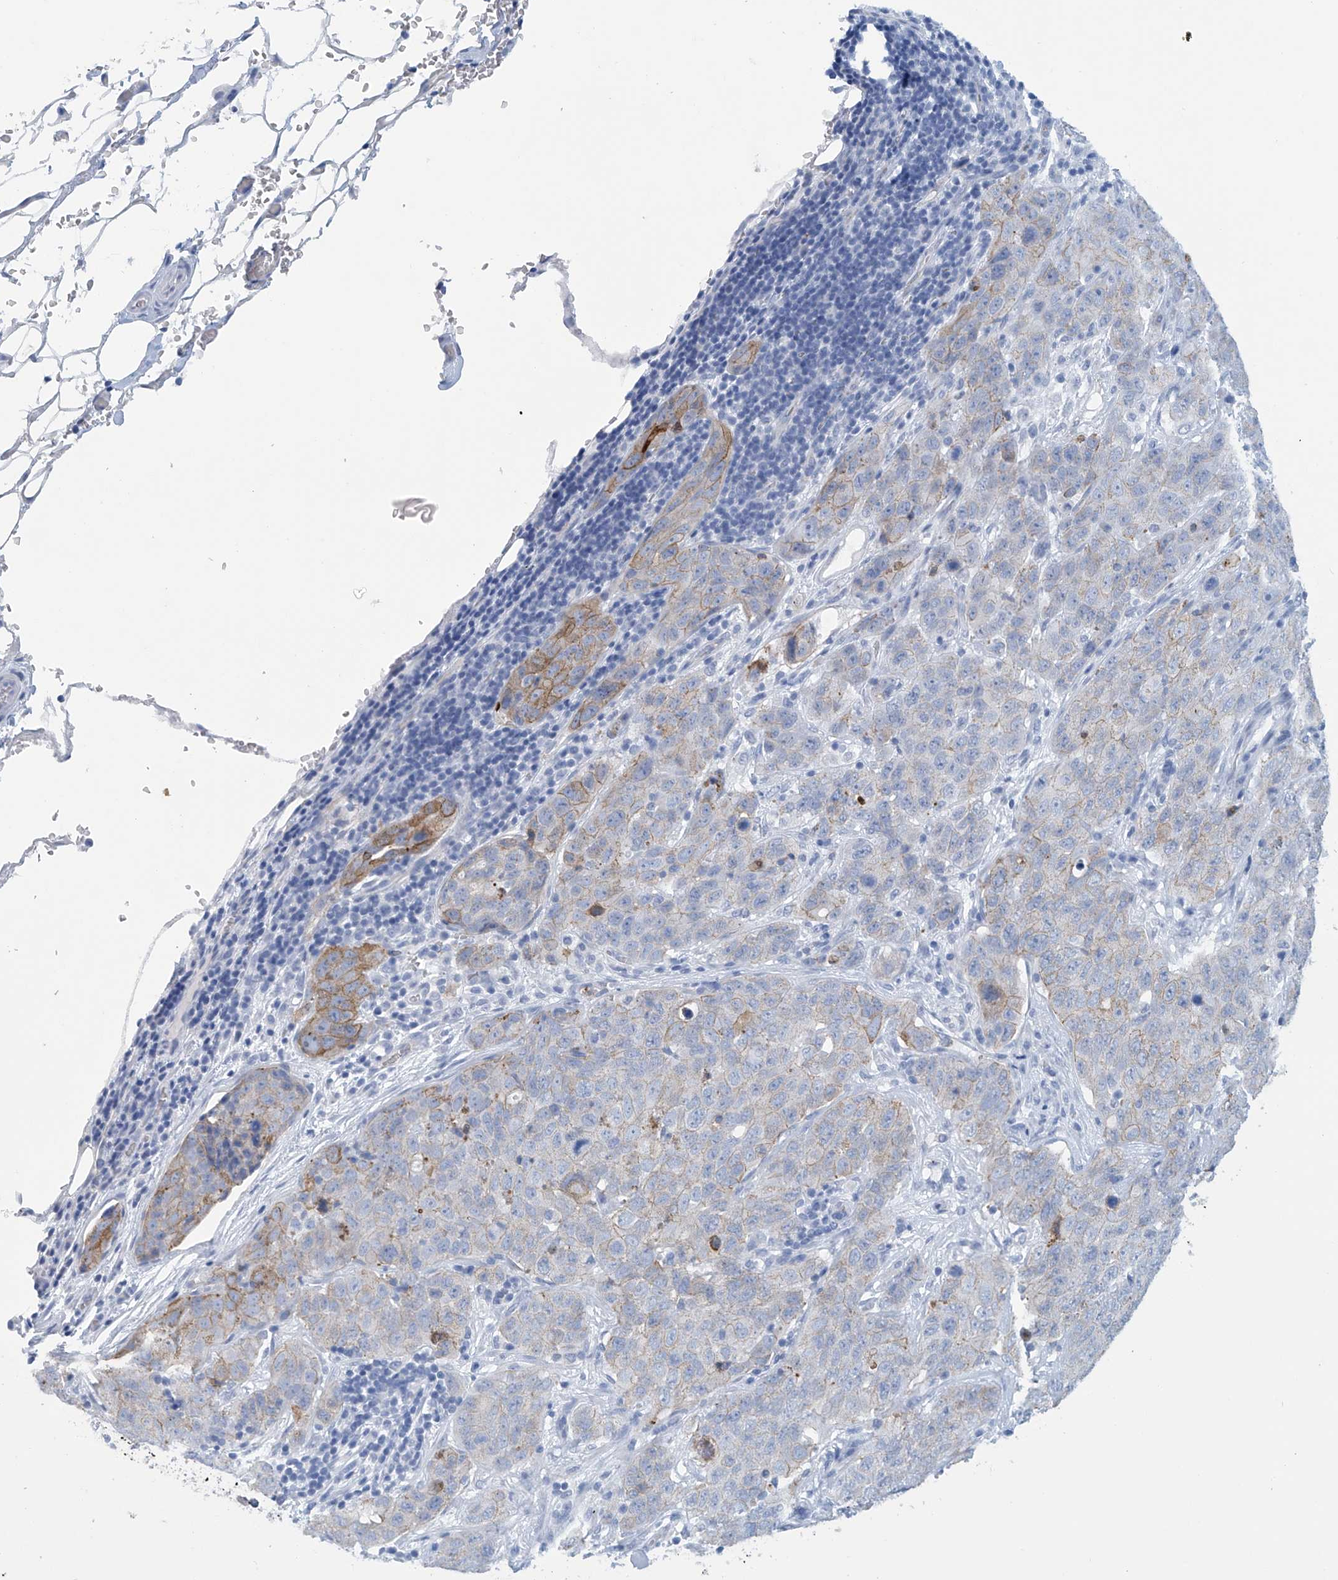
{"staining": {"intensity": "moderate", "quantity": "<25%", "location": "cytoplasmic/membranous"}, "tissue": "stomach cancer", "cell_type": "Tumor cells", "image_type": "cancer", "snomed": [{"axis": "morphology", "description": "Normal tissue, NOS"}, {"axis": "morphology", "description": "Adenocarcinoma, NOS"}, {"axis": "topography", "description": "Lymph node"}, {"axis": "topography", "description": "Stomach"}], "caption": "A micrograph showing moderate cytoplasmic/membranous staining in approximately <25% of tumor cells in stomach cancer, as visualized by brown immunohistochemical staining.", "gene": "DSP", "patient": {"sex": "male", "age": 48}}